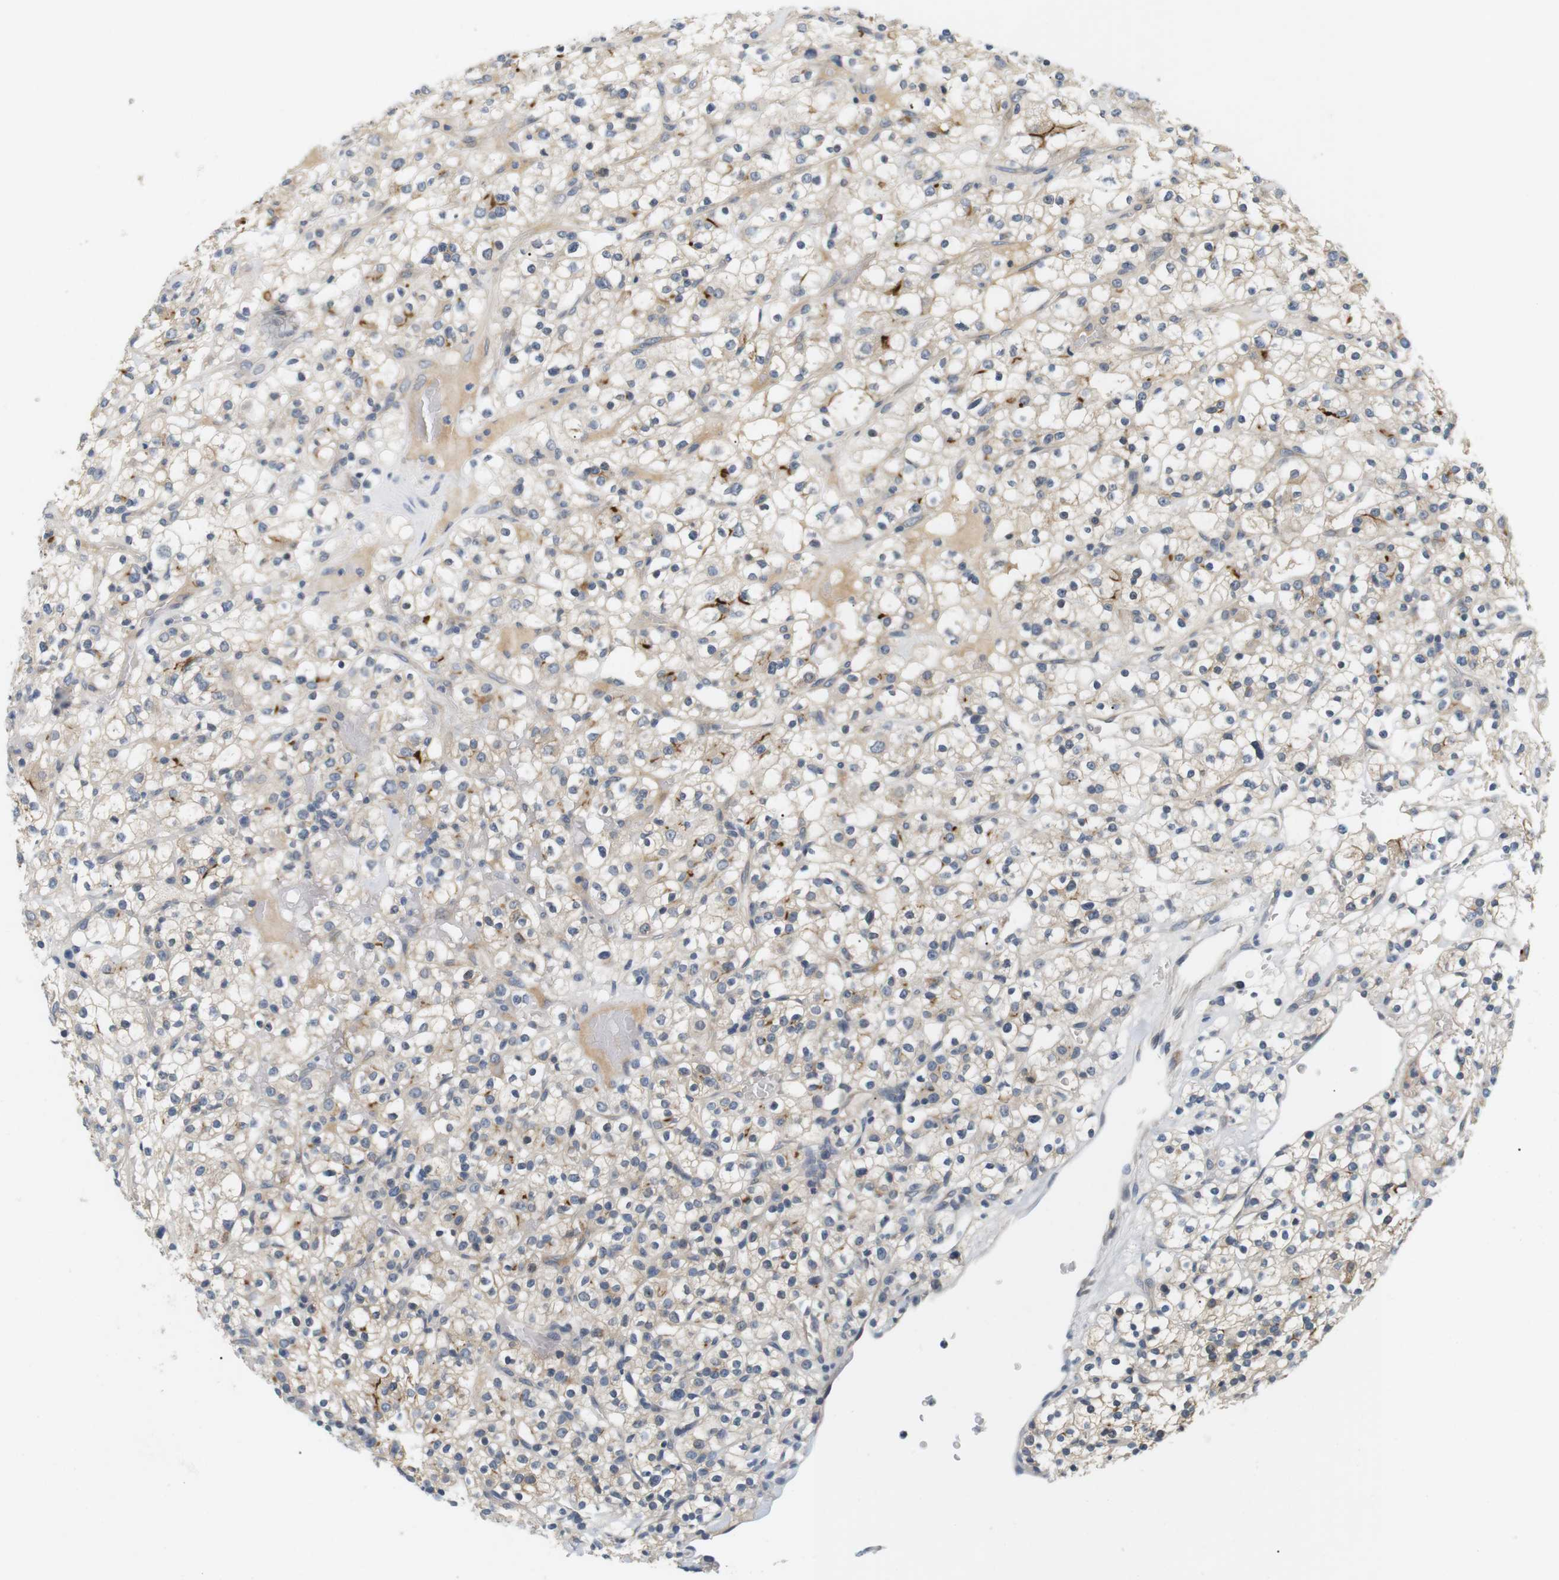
{"staining": {"intensity": "weak", "quantity": "25%-75%", "location": "cytoplasmic/membranous"}, "tissue": "renal cancer", "cell_type": "Tumor cells", "image_type": "cancer", "snomed": [{"axis": "morphology", "description": "Normal tissue, NOS"}, {"axis": "morphology", "description": "Adenocarcinoma, NOS"}, {"axis": "topography", "description": "Kidney"}], "caption": "This is a micrograph of IHC staining of renal cancer, which shows weak positivity in the cytoplasmic/membranous of tumor cells.", "gene": "EVA1C", "patient": {"sex": "female", "age": 72}}